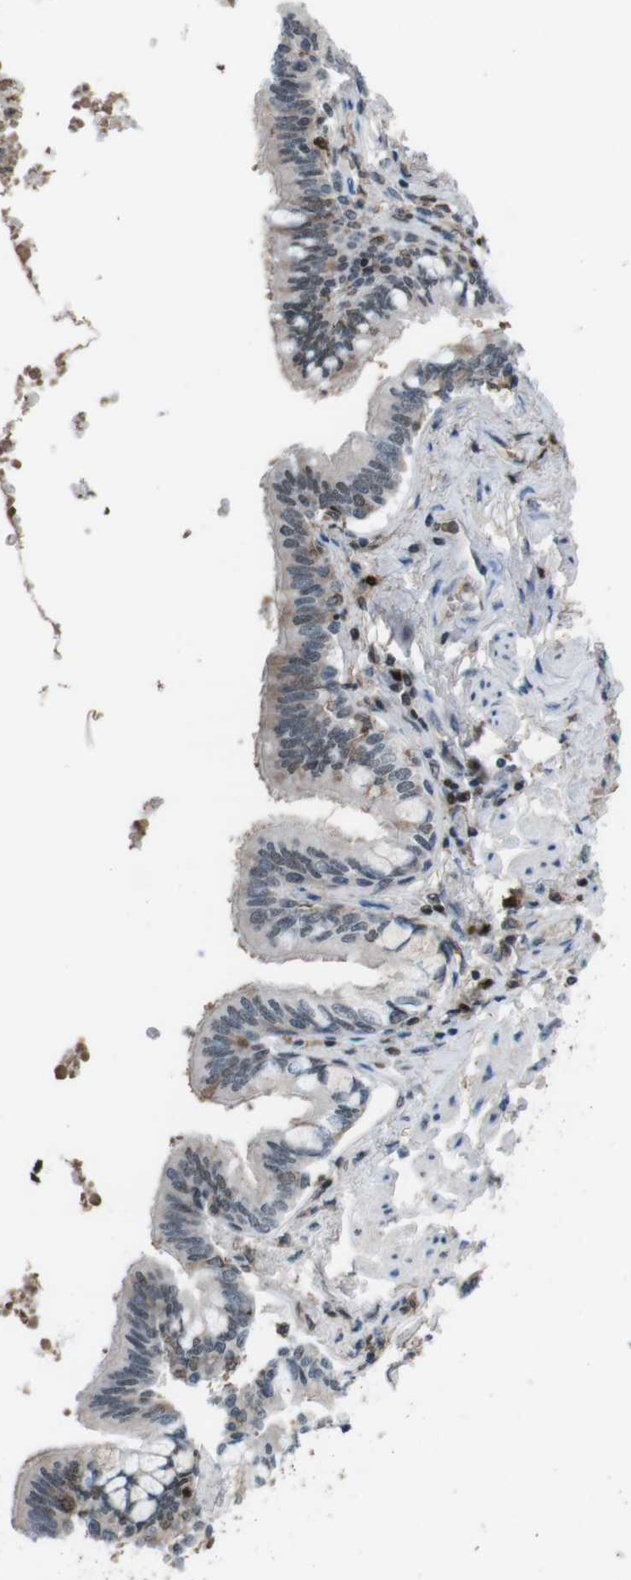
{"staining": {"intensity": "moderate", "quantity": "<25%", "location": "nuclear"}, "tissue": "bronchus", "cell_type": "Respiratory epithelial cells", "image_type": "normal", "snomed": [{"axis": "morphology", "description": "Normal tissue, NOS"}, {"axis": "topography", "description": "Bronchus"}, {"axis": "topography", "description": "Lung"}], "caption": "Bronchus stained with immunohistochemistry demonstrates moderate nuclear positivity in about <25% of respiratory epithelial cells. The protein is stained brown, and the nuclei are stained in blue (DAB (3,3'-diaminobenzidine) IHC with brightfield microscopy, high magnification).", "gene": "SUB1", "patient": {"sex": "male", "age": 64}}